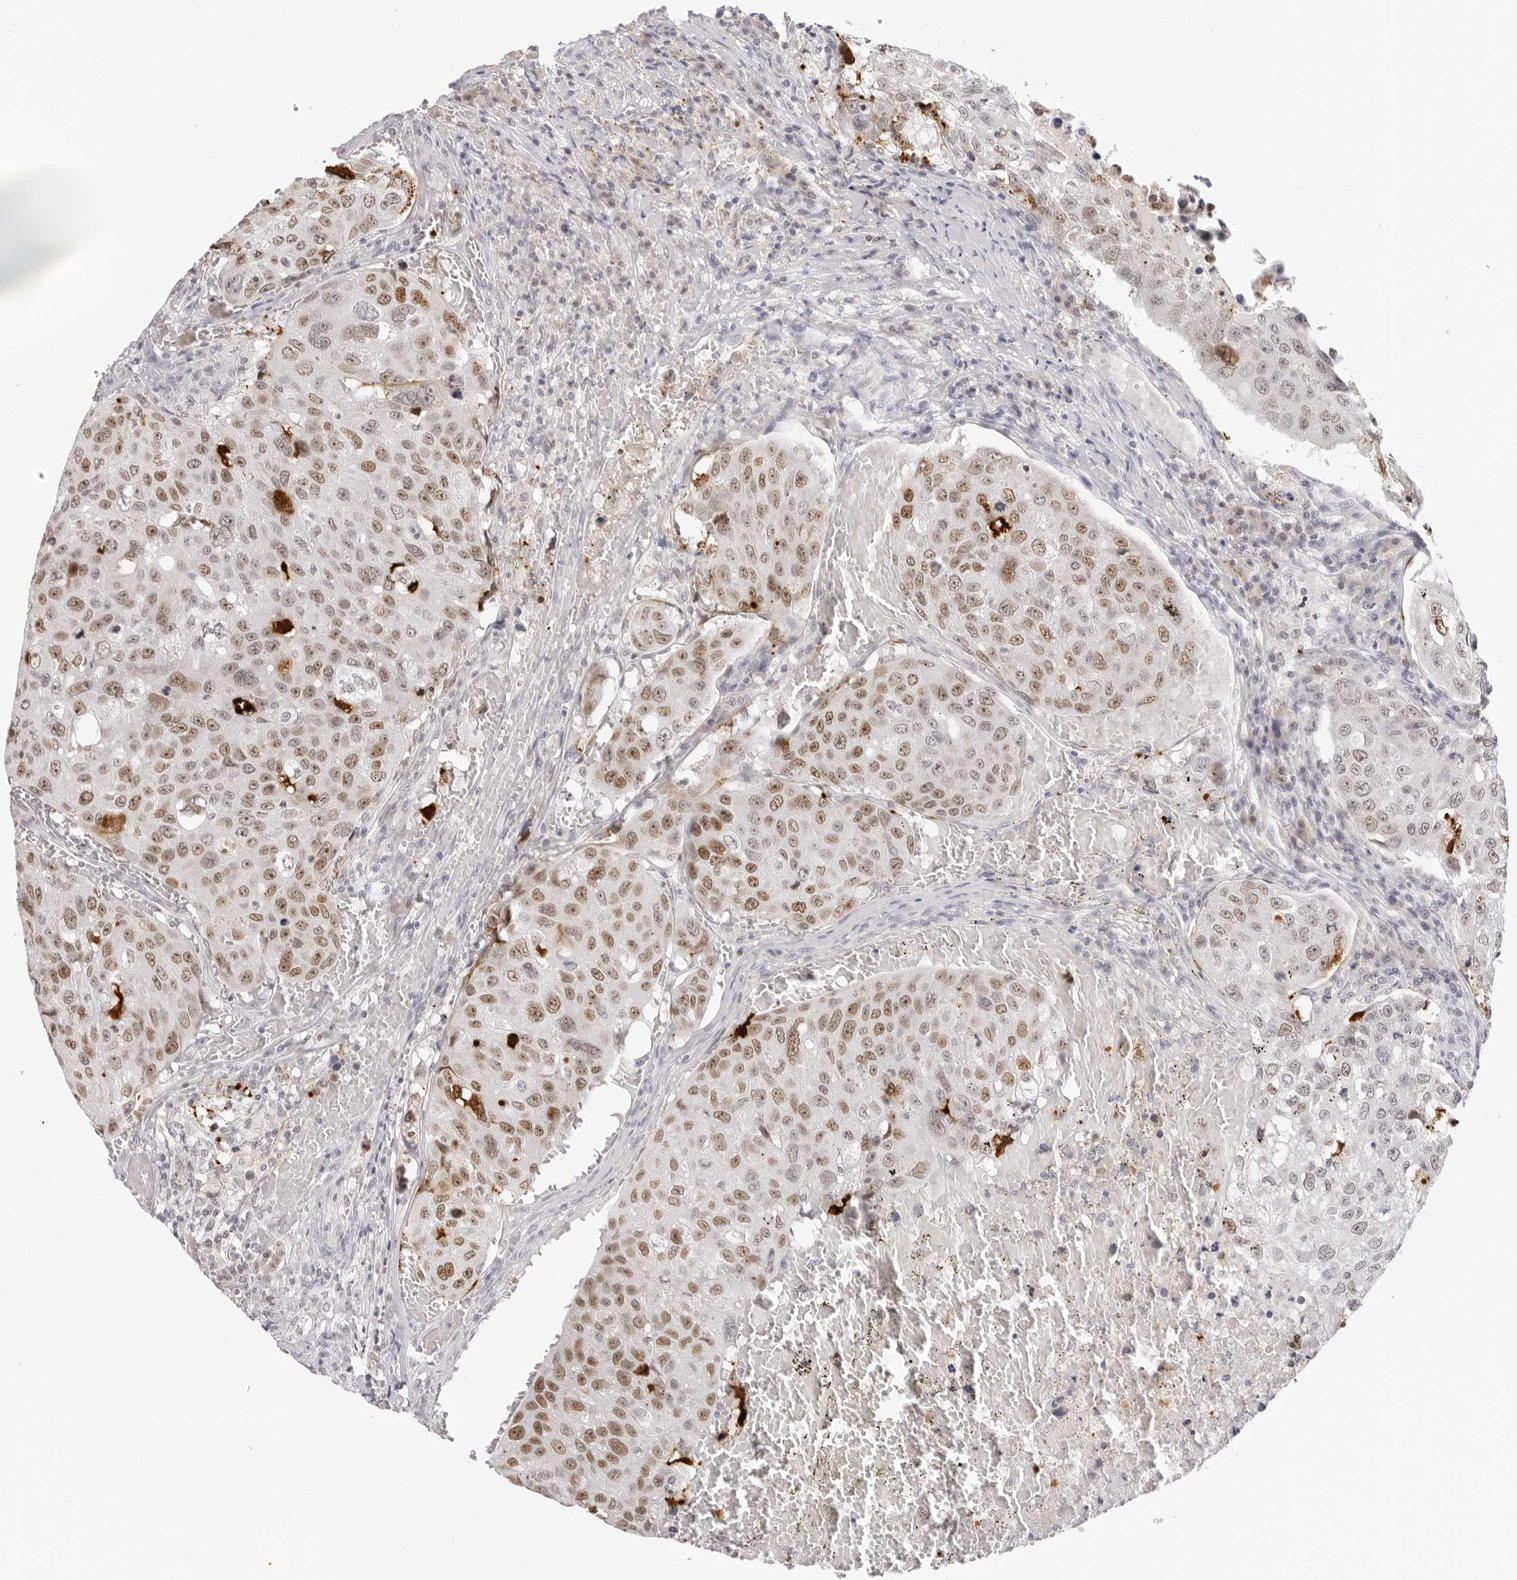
{"staining": {"intensity": "moderate", "quantity": ">75%", "location": "nuclear"}, "tissue": "urothelial cancer", "cell_type": "Tumor cells", "image_type": "cancer", "snomed": [{"axis": "morphology", "description": "Urothelial carcinoma, High grade"}, {"axis": "topography", "description": "Lymph node"}, {"axis": "topography", "description": "Urinary bladder"}], "caption": "DAB immunohistochemical staining of urothelial carcinoma (high-grade) exhibits moderate nuclear protein positivity in about >75% of tumor cells.", "gene": "MSH6", "patient": {"sex": "male", "age": 51}}